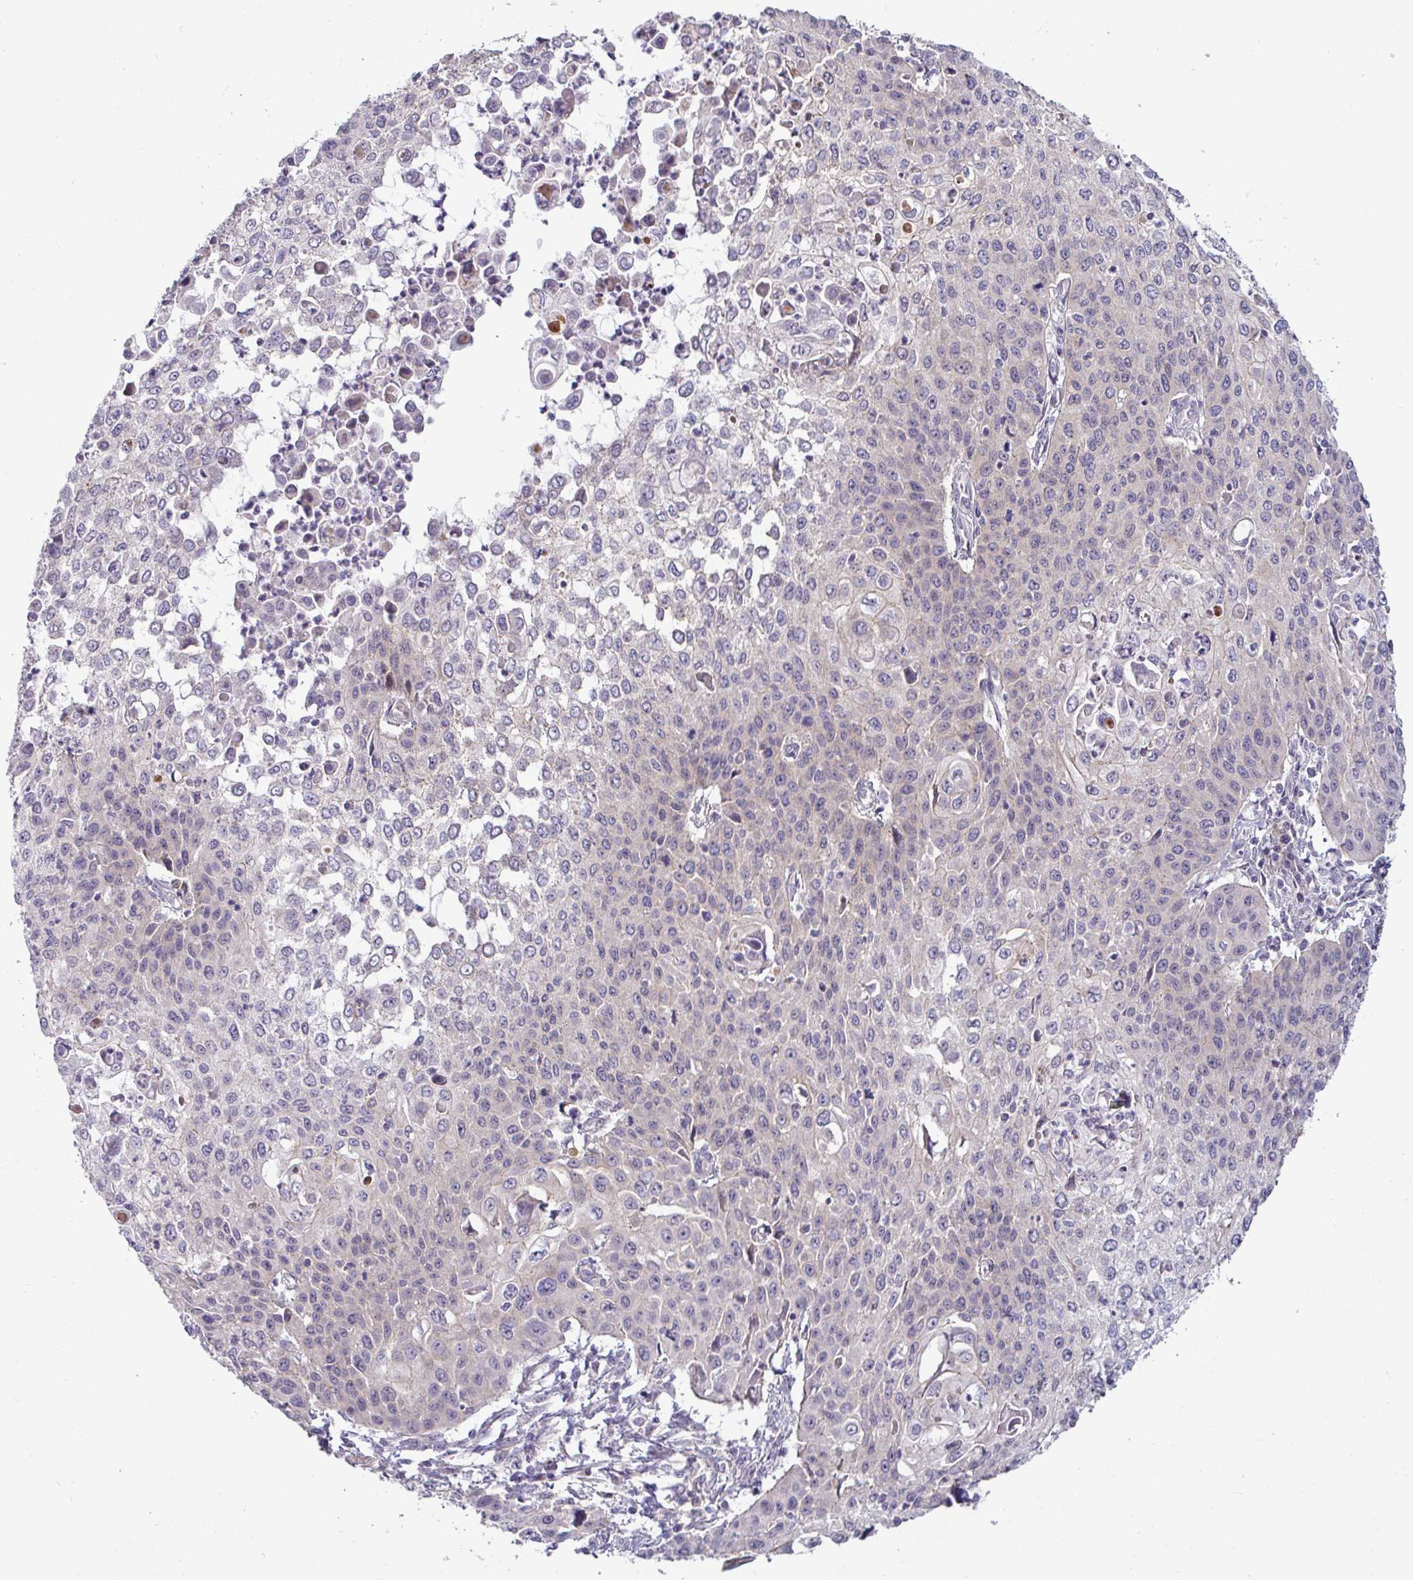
{"staining": {"intensity": "moderate", "quantity": "25%-75%", "location": "cytoplasmic/membranous"}, "tissue": "cervical cancer", "cell_type": "Tumor cells", "image_type": "cancer", "snomed": [{"axis": "morphology", "description": "Squamous cell carcinoma, NOS"}, {"axis": "topography", "description": "Cervix"}], "caption": "Protein staining of cervical squamous cell carcinoma tissue demonstrates moderate cytoplasmic/membranous staining in about 25%-75% of tumor cells.", "gene": "GSTM1", "patient": {"sex": "female", "age": 65}}